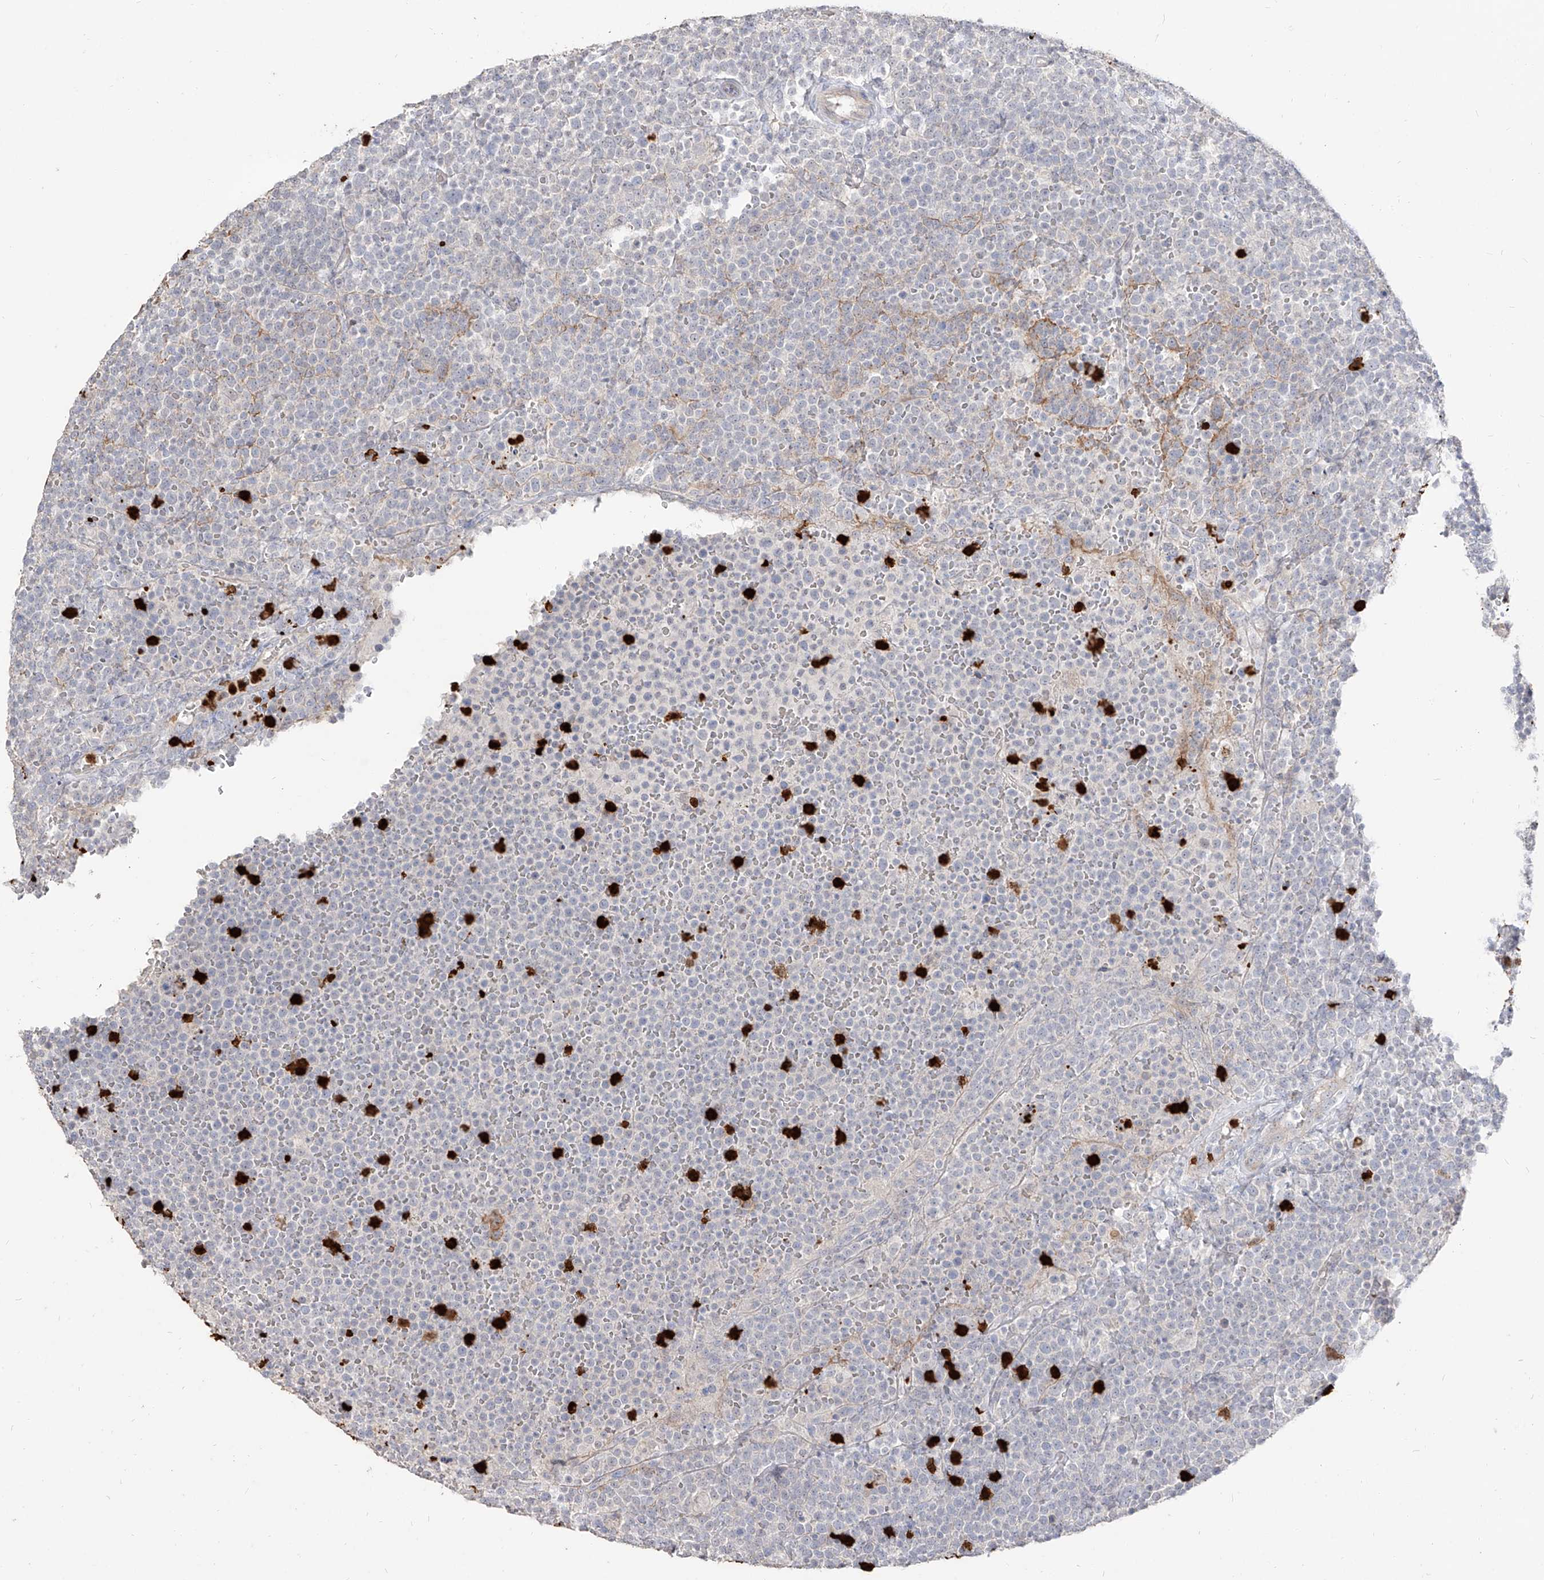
{"staining": {"intensity": "negative", "quantity": "none", "location": "none"}, "tissue": "lymphoma", "cell_type": "Tumor cells", "image_type": "cancer", "snomed": [{"axis": "morphology", "description": "Malignant lymphoma, non-Hodgkin's type, High grade"}, {"axis": "topography", "description": "Lymph node"}], "caption": "Immunohistochemistry image of human lymphoma stained for a protein (brown), which shows no expression in tumor cells. (Stains: DAB (3,3'-diaminobenzidine) immunohistochemistry with hematoxylin counter stain, Microscopy: brightfield microscopy at high magnification).", "gene": "ZNF227", "patient": {"sex": "male", "age": 61}}